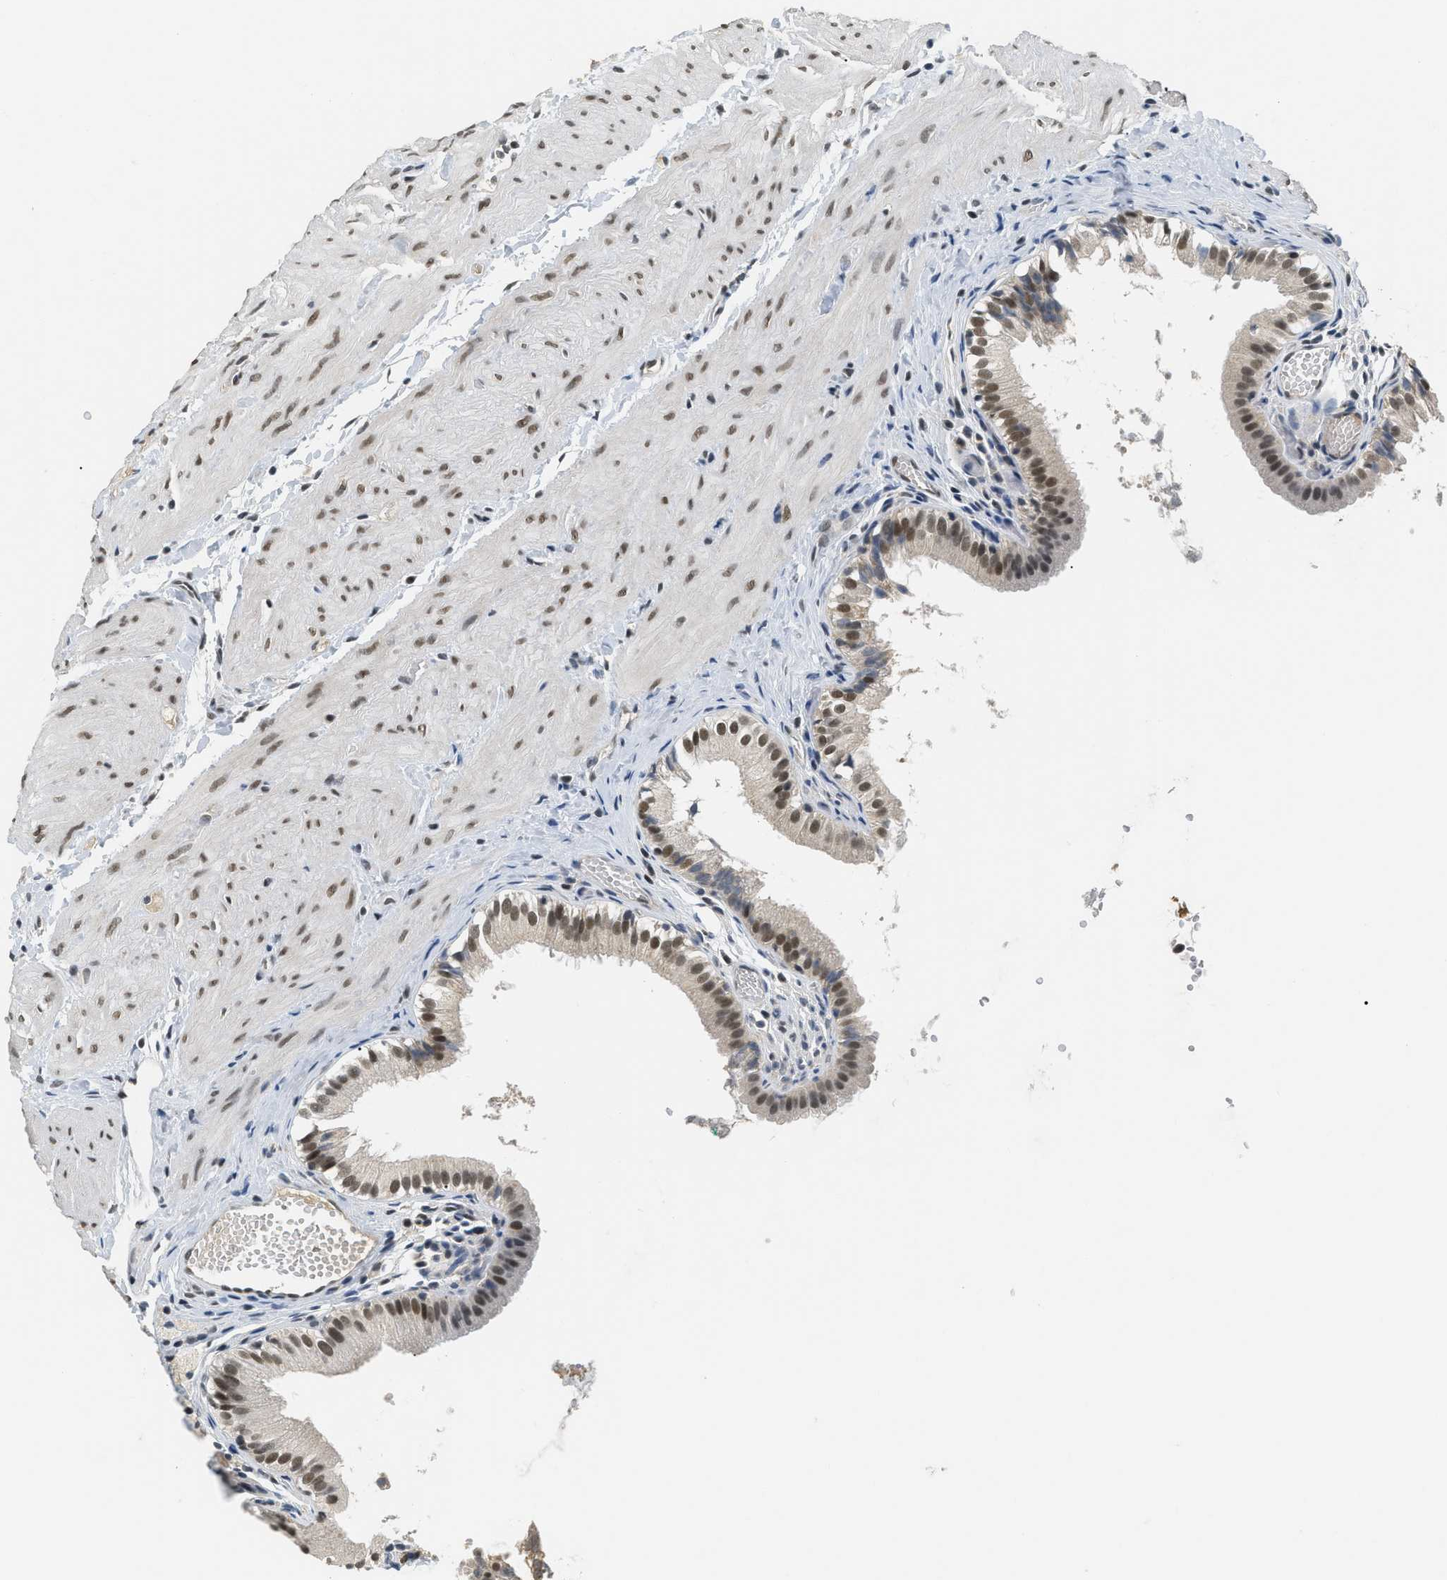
{"staining": {"intensity": "moderate", "quantity": ">75%", "location": "nuclear"}, "tissue": "gallbladder", "cell_type": "Glandular cells", "image_type": "normal", "snomed": [{"axis": "morphology", "description": "Normal tissue, NOS"}, {"axis": "topography", "description": "Gallbladder"}], "caption": "A brown stain shows moderate nuclear expression of a protein in glandular cells of normal human gallbladder.", "gene": "MZF1", "patient": {"sex": "female", "age": 26}}